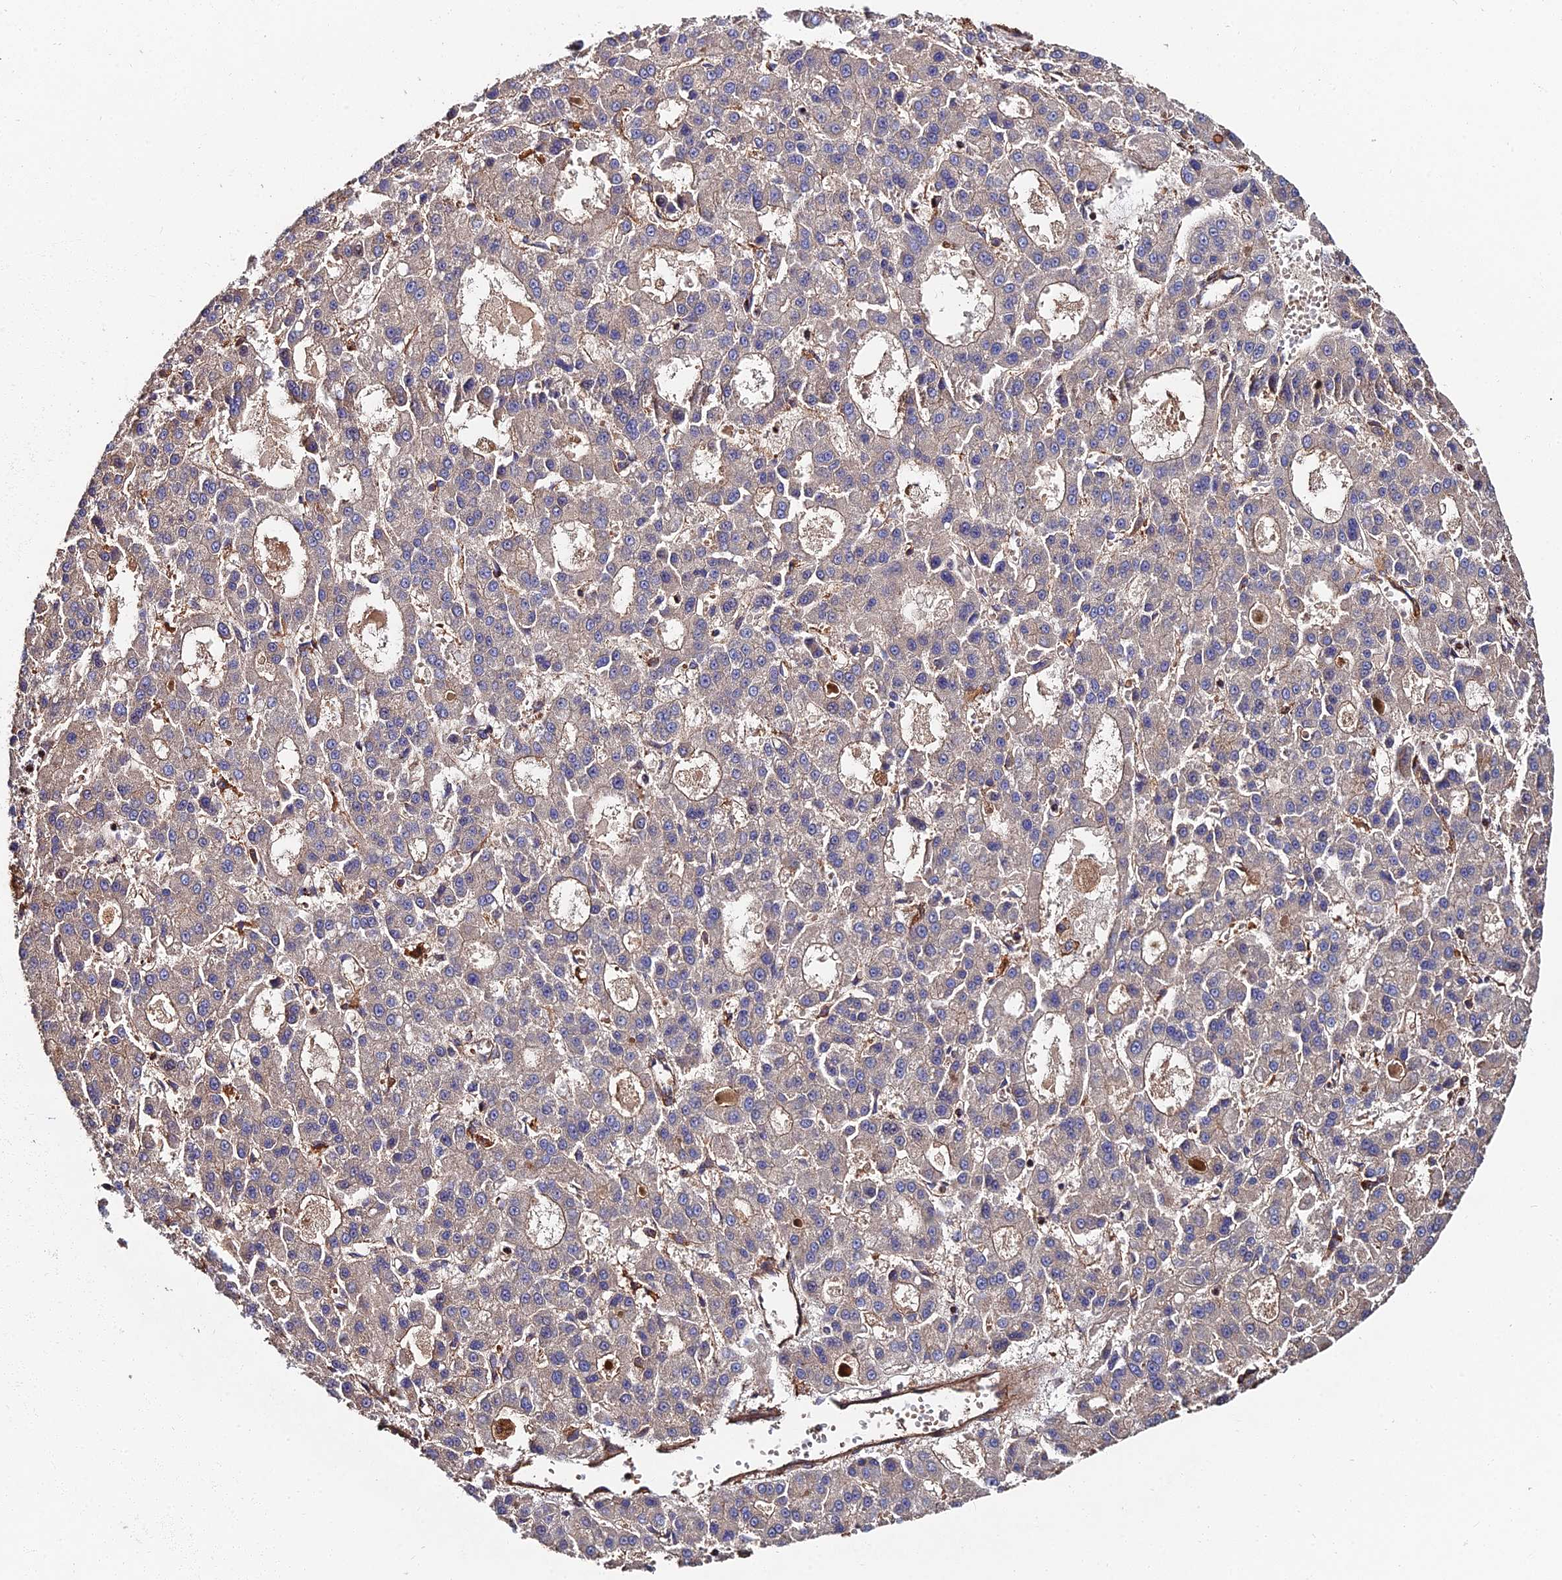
{"staining": {"intensity": "weak", "quantity": "25%-75%", "location": "cytoplasmic/membranous"}, "tissue": "liver cancer", "cell_type": "Tumor cells", "image_type": "cancer", "snomed": [{"axis": "morphology", "description": "Carcinoma, Hepatocellular, NOS"}, {"axis": "topography", "description": "Liver"}], "caption": "Liver cancer (hepatocellular carcinoma) was stained to show a protein in brown. There is low levels of weak cytoplasmic/membranous expression in about 25%-75% of tumor cells. The protein of interest is stained brown, and the nuclei are stained in blue (DAB IHC with brightfield microscopy, high magnification).", "gene": "EXT1", "patient": {"sex": "male", "age": 70}}